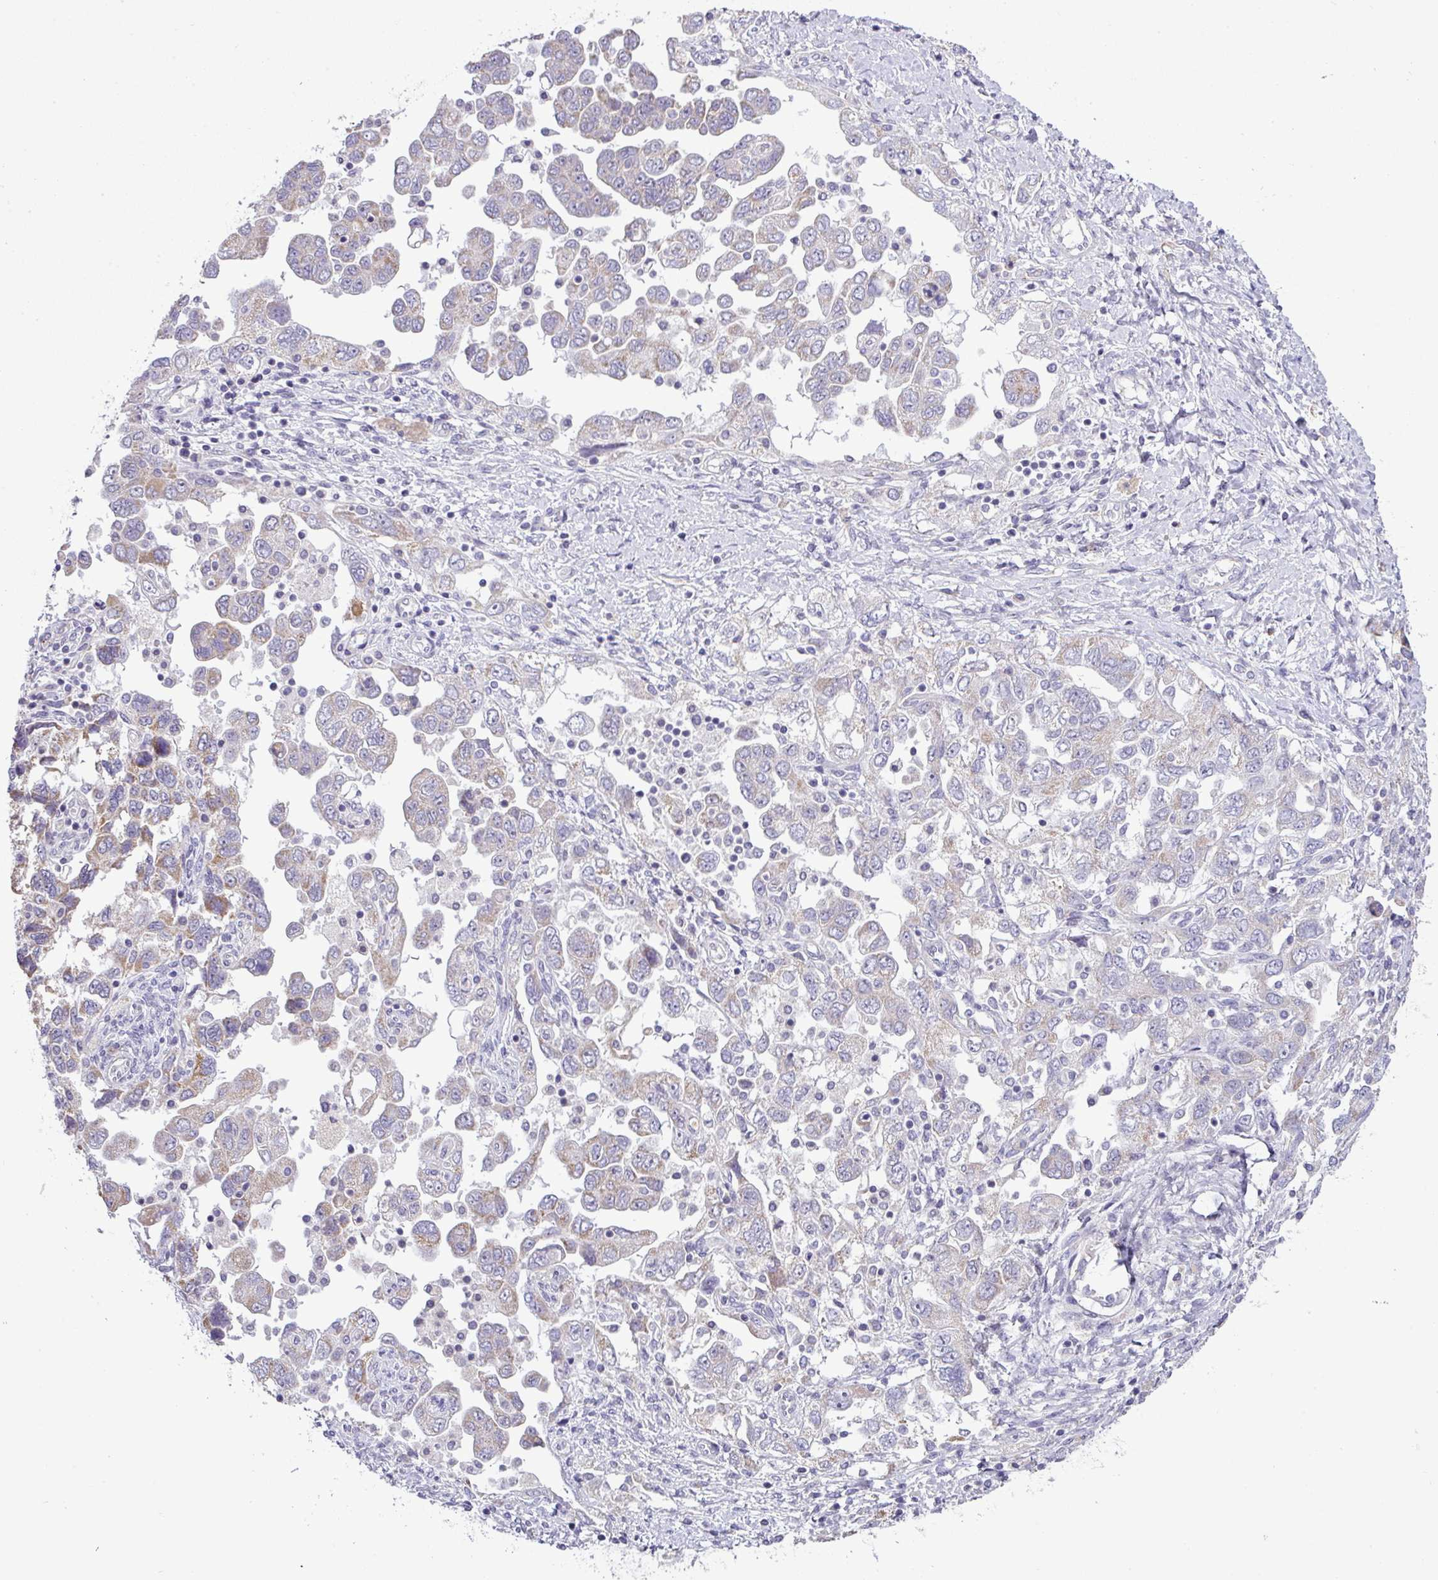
{"staining": {"intensity": "negative", "quantity": "none", "location": "none"}, "tissue": "ovarian cancer", "cell_type": "Tumor cells", "image_type": "cancer", "snomed": [{"axis": "morphology", "description": "Carcinoma, NOS"}, {"axis": "morphology", "description": "Cystadenocarcinoma, serous, NOS"}, {"axis": "topography", "description": "Ovary"}], "caption": "Tumor cells are negative for protein expression in human ovarian carcinoma. The staining was performed using DAB (3,3'-diaminobenzidine) to visualize the protein expression in brown, while the nuclei were stained in blue with hematoxylin (Magnification: 20x).", "gene": "HBEGF", "patient": {"sex": "female", "age": 69}}